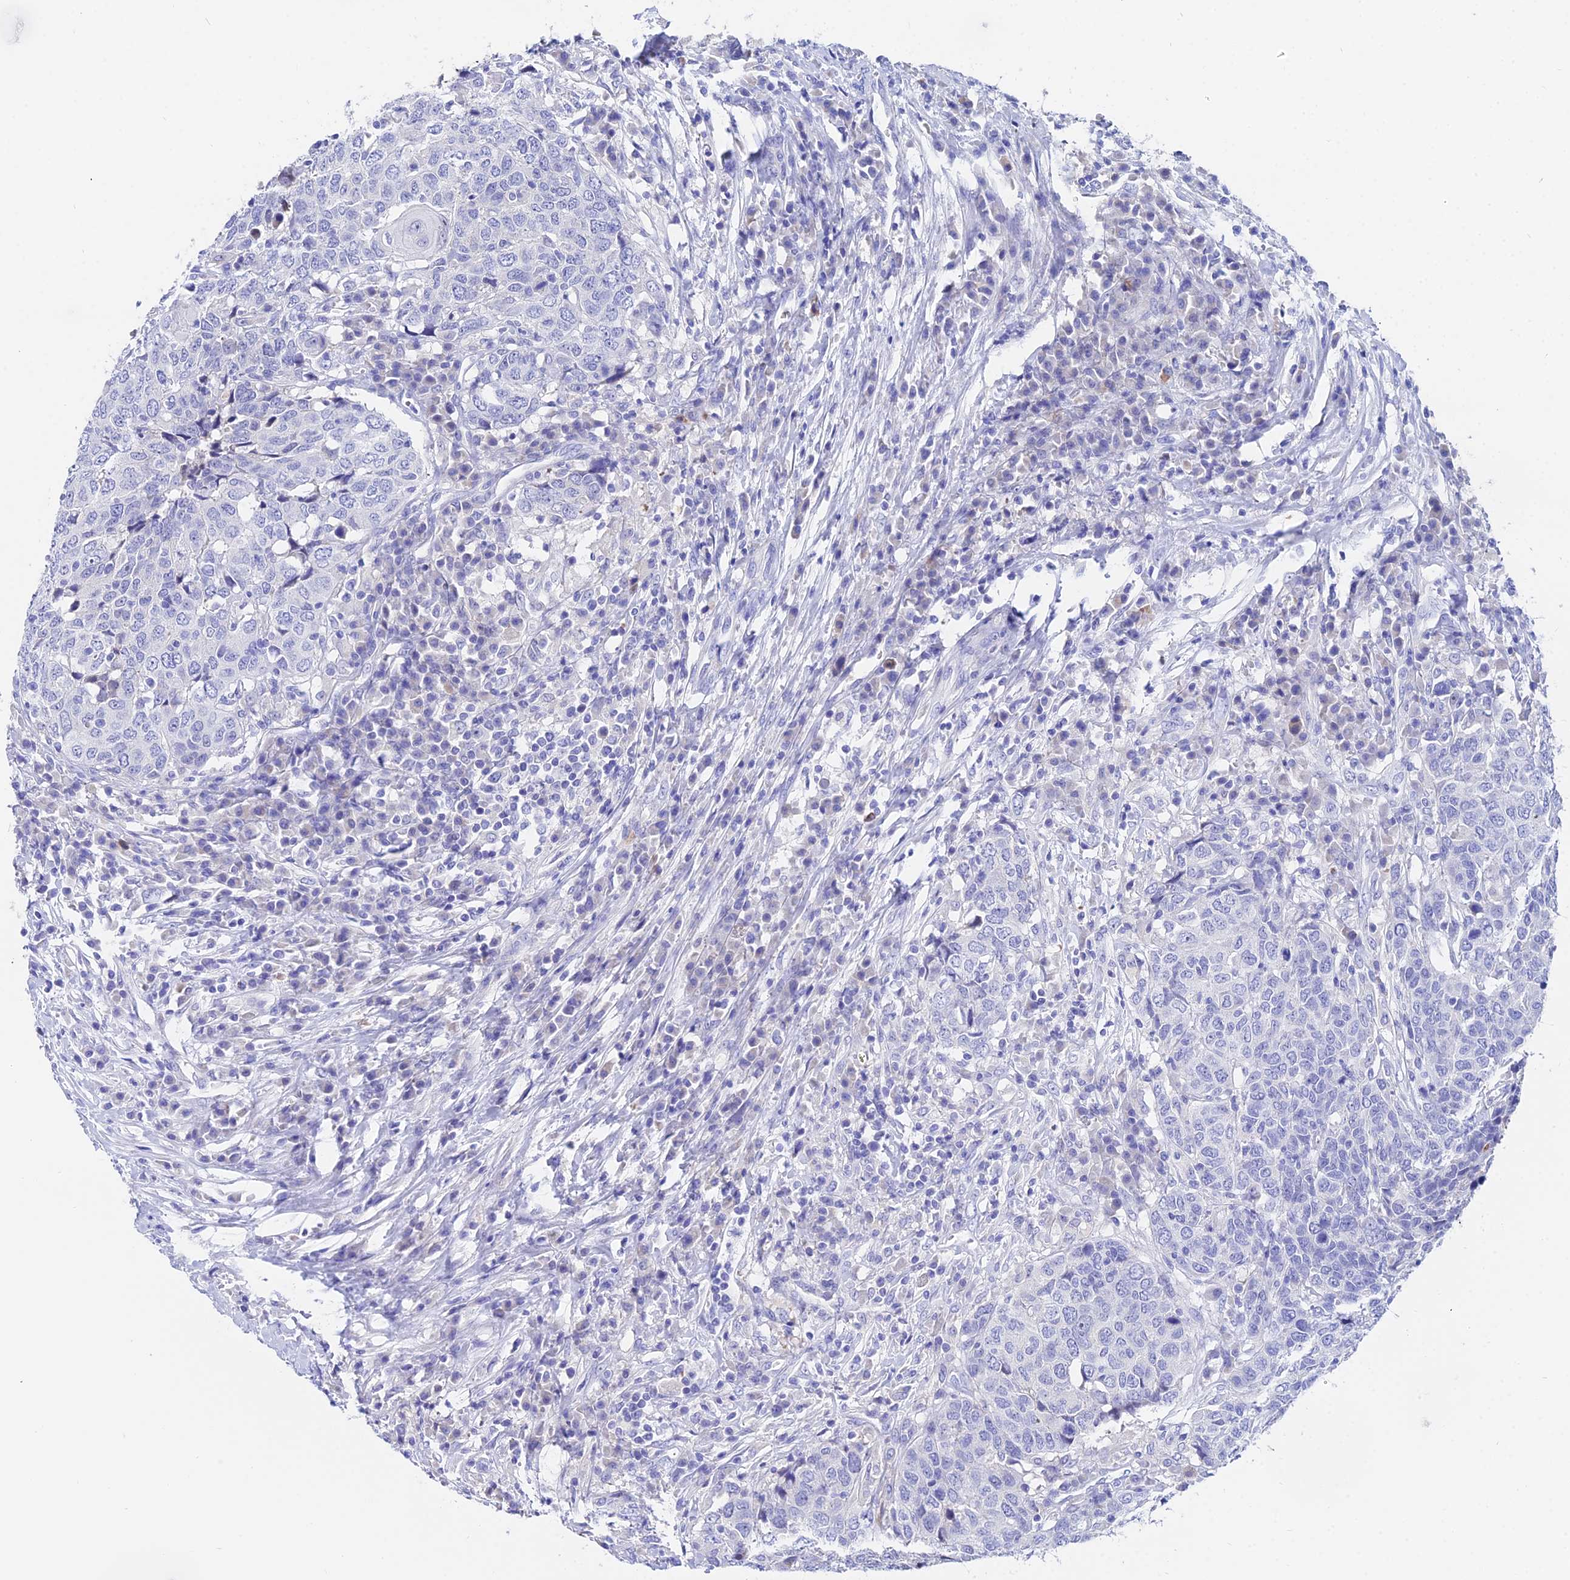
{"staining": {"intensity": "negative", "quantity": "none", "location": "none"}, "tissue": "head and neck cancer", "cell_type": "Tumor cells", "image_type": "cancer", "snomed": [{"axis": "morphology", "description": "Squamous cell carcinoma, NOS"}, {"axis": "topography", "description": "Head-Neck"}], "caption": "IHC photomicrograph of neoplastic tissue: squamous cell carcinoma (head and neck) stained with DAB exhibits no significant protein expression in tumor cells. The staining is performed using DAB brown chromogen with nuclei counter-stained in using hematoxylin.", "gene": "CEP41", "patient": {"sex": "male", "age": 66}}